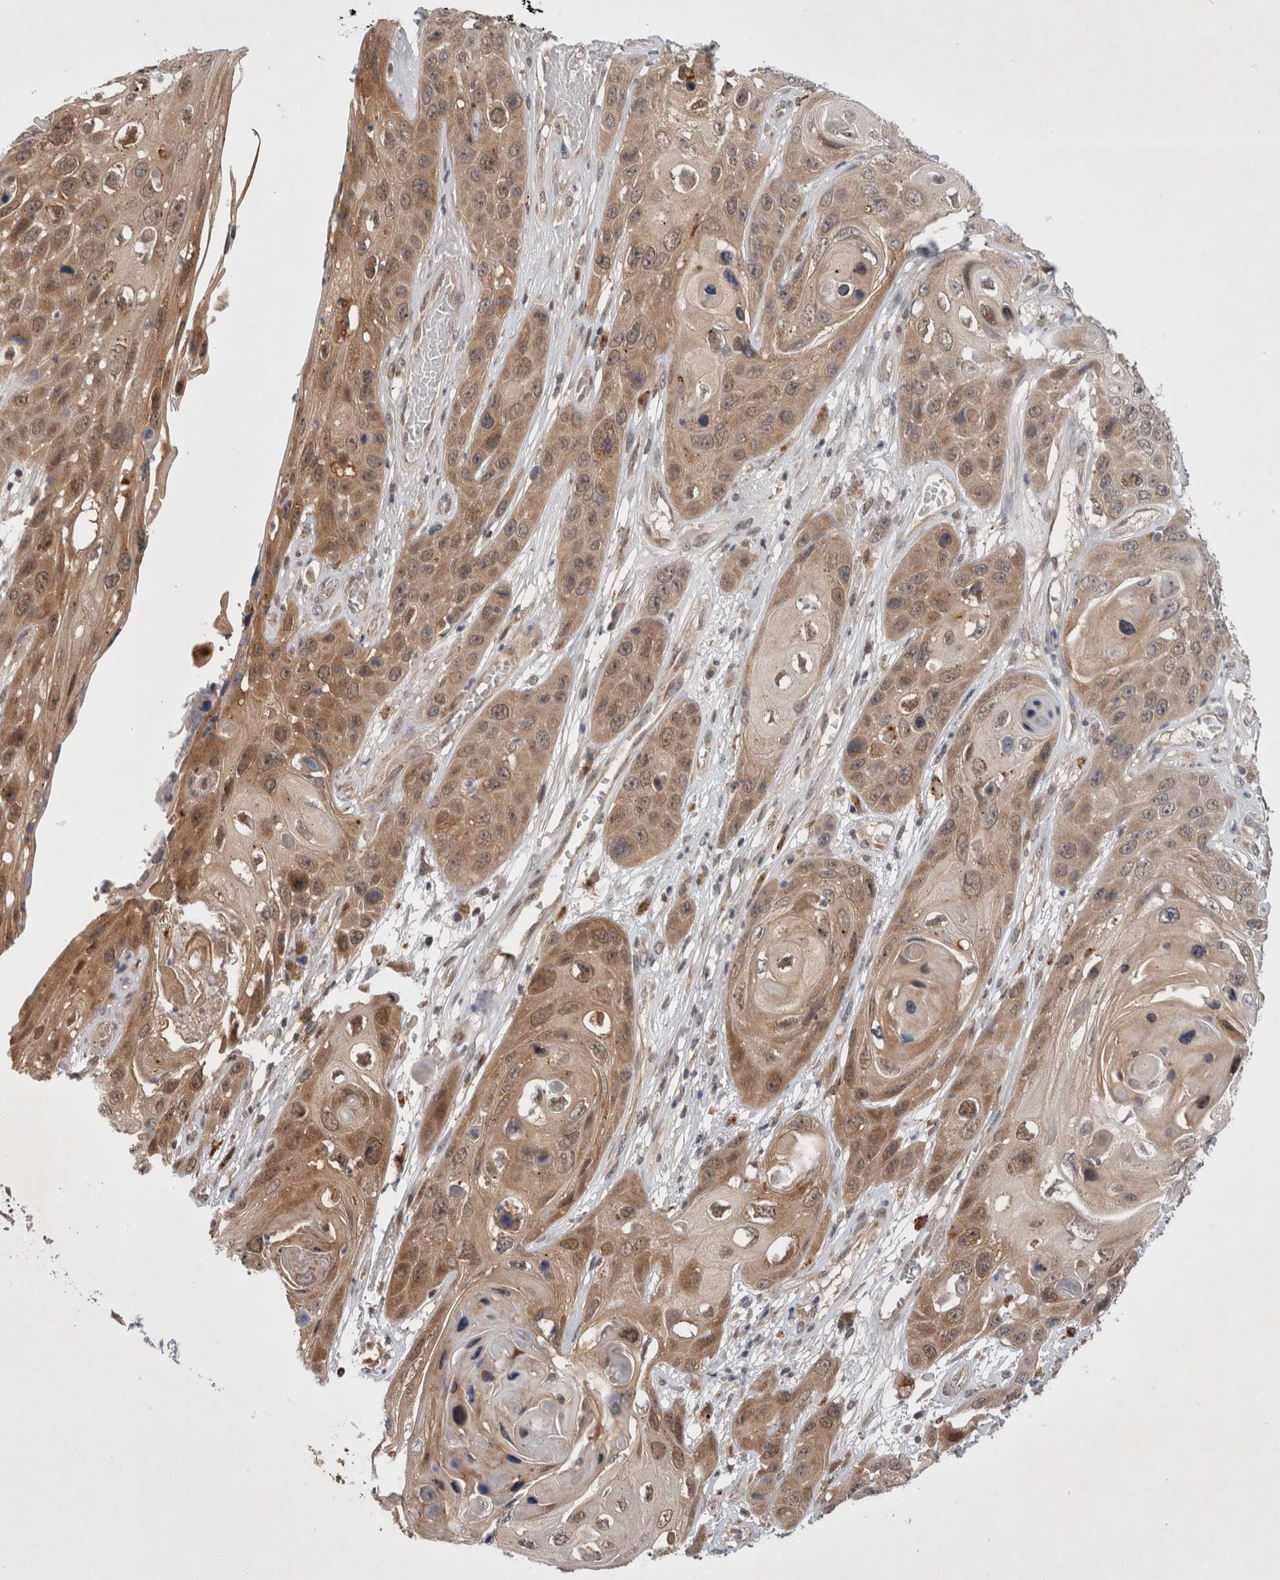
{"staining": {"intensity": "moderate", "quantity": ">75%", "location": "cytoplasmic/membranous"}, "tissue": "skin cancer", "cell_type": "Tumor cells", "image_type": "cancer", "snomed": [{"axis": "morphology", "description": "Squamous cell carcinoma, NOS"}, {"axis": "topography", "description": "Skin"}], "caption": "Skin squamous cell carcinoma was stained to show a protein in brown. There is medium levels of moderate cytoplasmic/membranous staining in about >75% of tumor cells.", "gene": "MRPL37", "patient": {"sex": "male", "age": 55}}